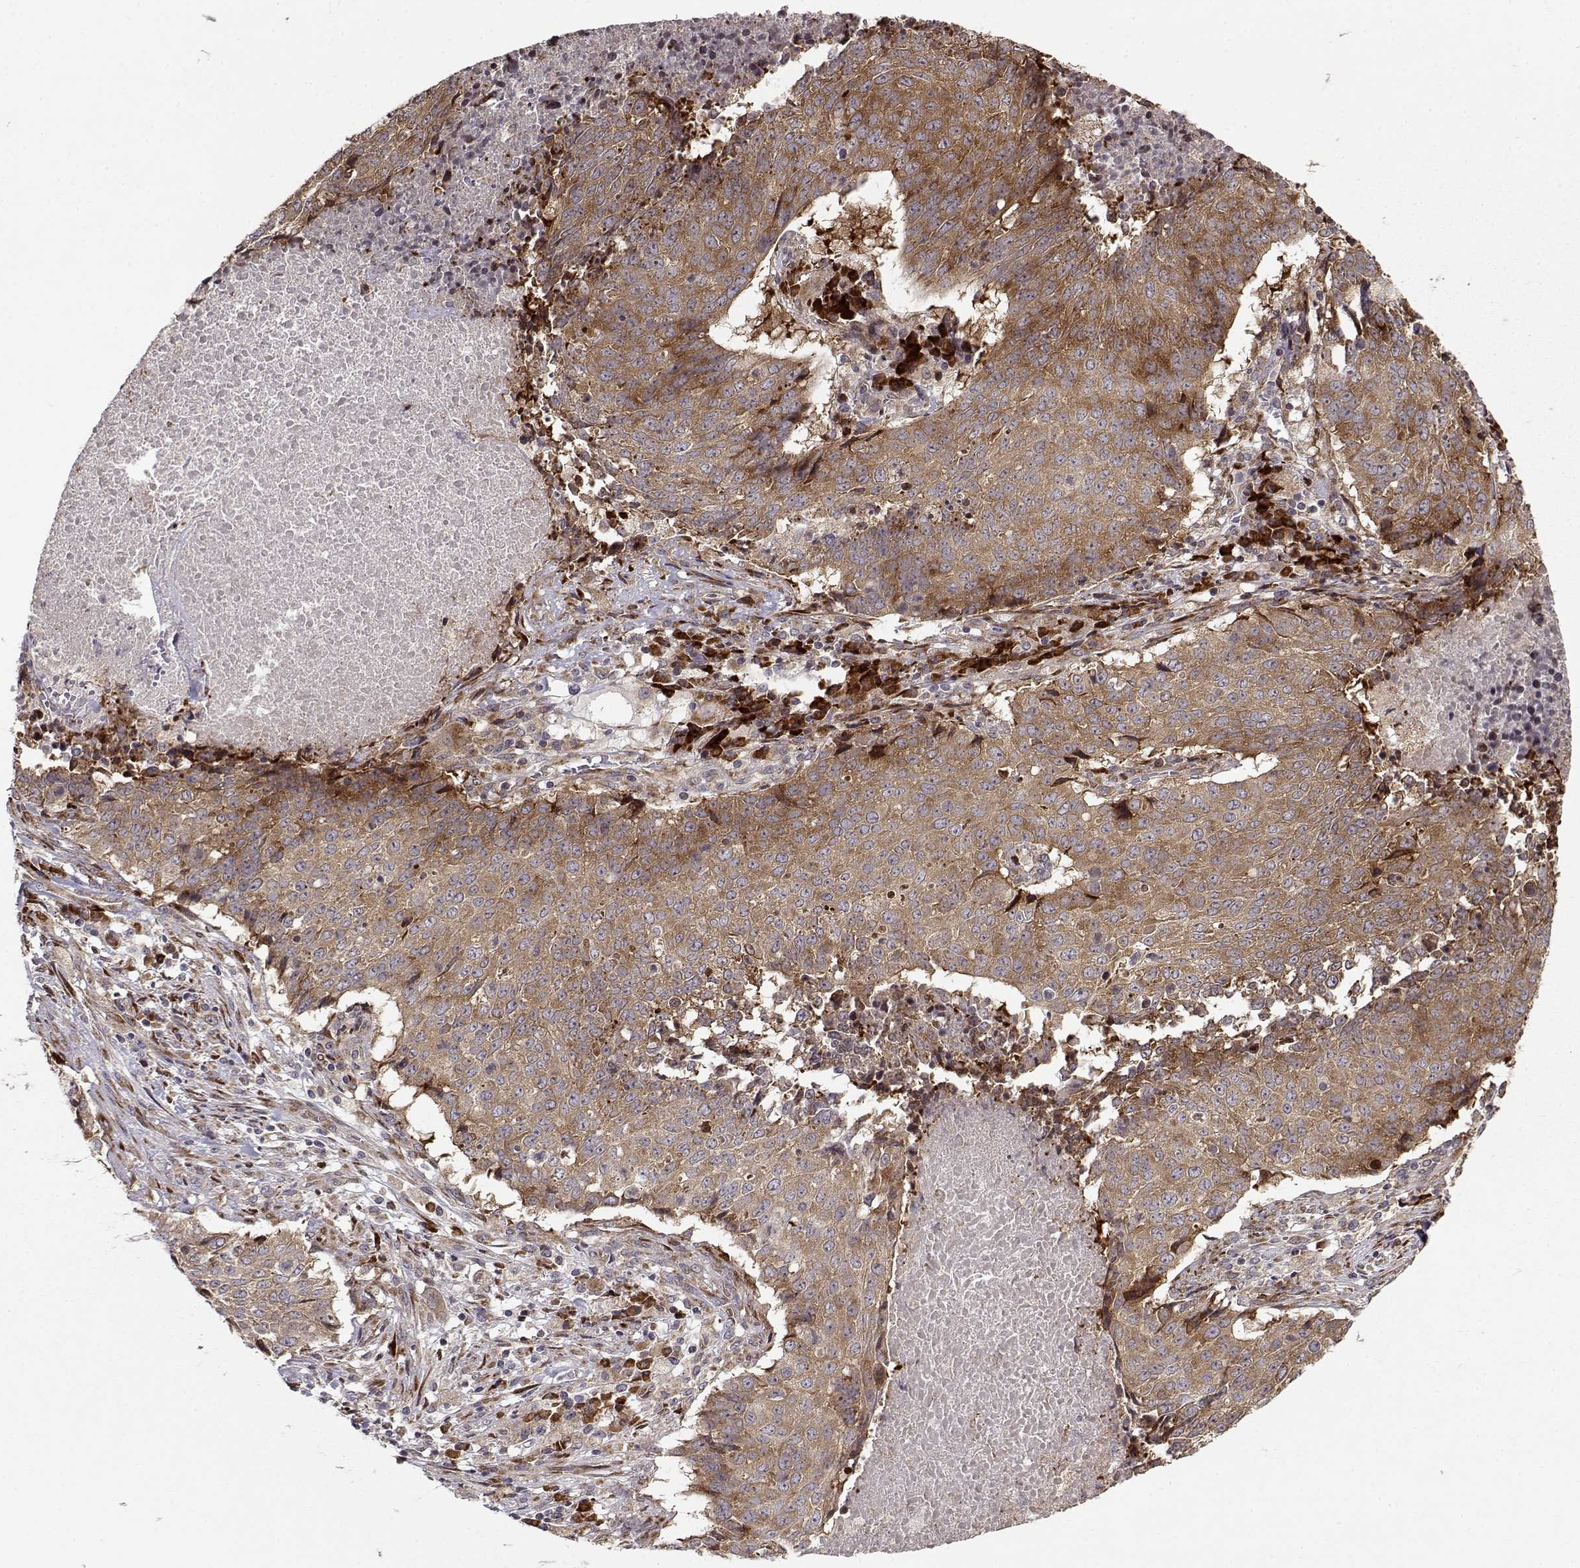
{"staining": {"intensity": "strong", "quantity": ">75%", "location": "cytoplasmic/membranous"}, "tissue": "lung cancer", "cell_type": "Tumor cells", "image_type": "cancer", "snomed": [{"axis": "morphology", "description": "Normal tissue, NOS"}, {"axis": "morphology", "description": "Squamous cell carcinoma, NOS"}, {"axis": "topography", "description": "Bronchus"}, {"axis": "topography", "description": "Lung"}], "caption": "Immunohistochemistry (IHC) micrograph of neoplastic tissue: lung cancer stained using immunohistochemistry reveals high levels of strong protein expression localized specifically in the cytoplasmic/membranous of tumor cells, appearing as a cytoplasmic/membranous brown color.", "gene": "RPL31", "patient": {"sex": "male", "age": 64}}